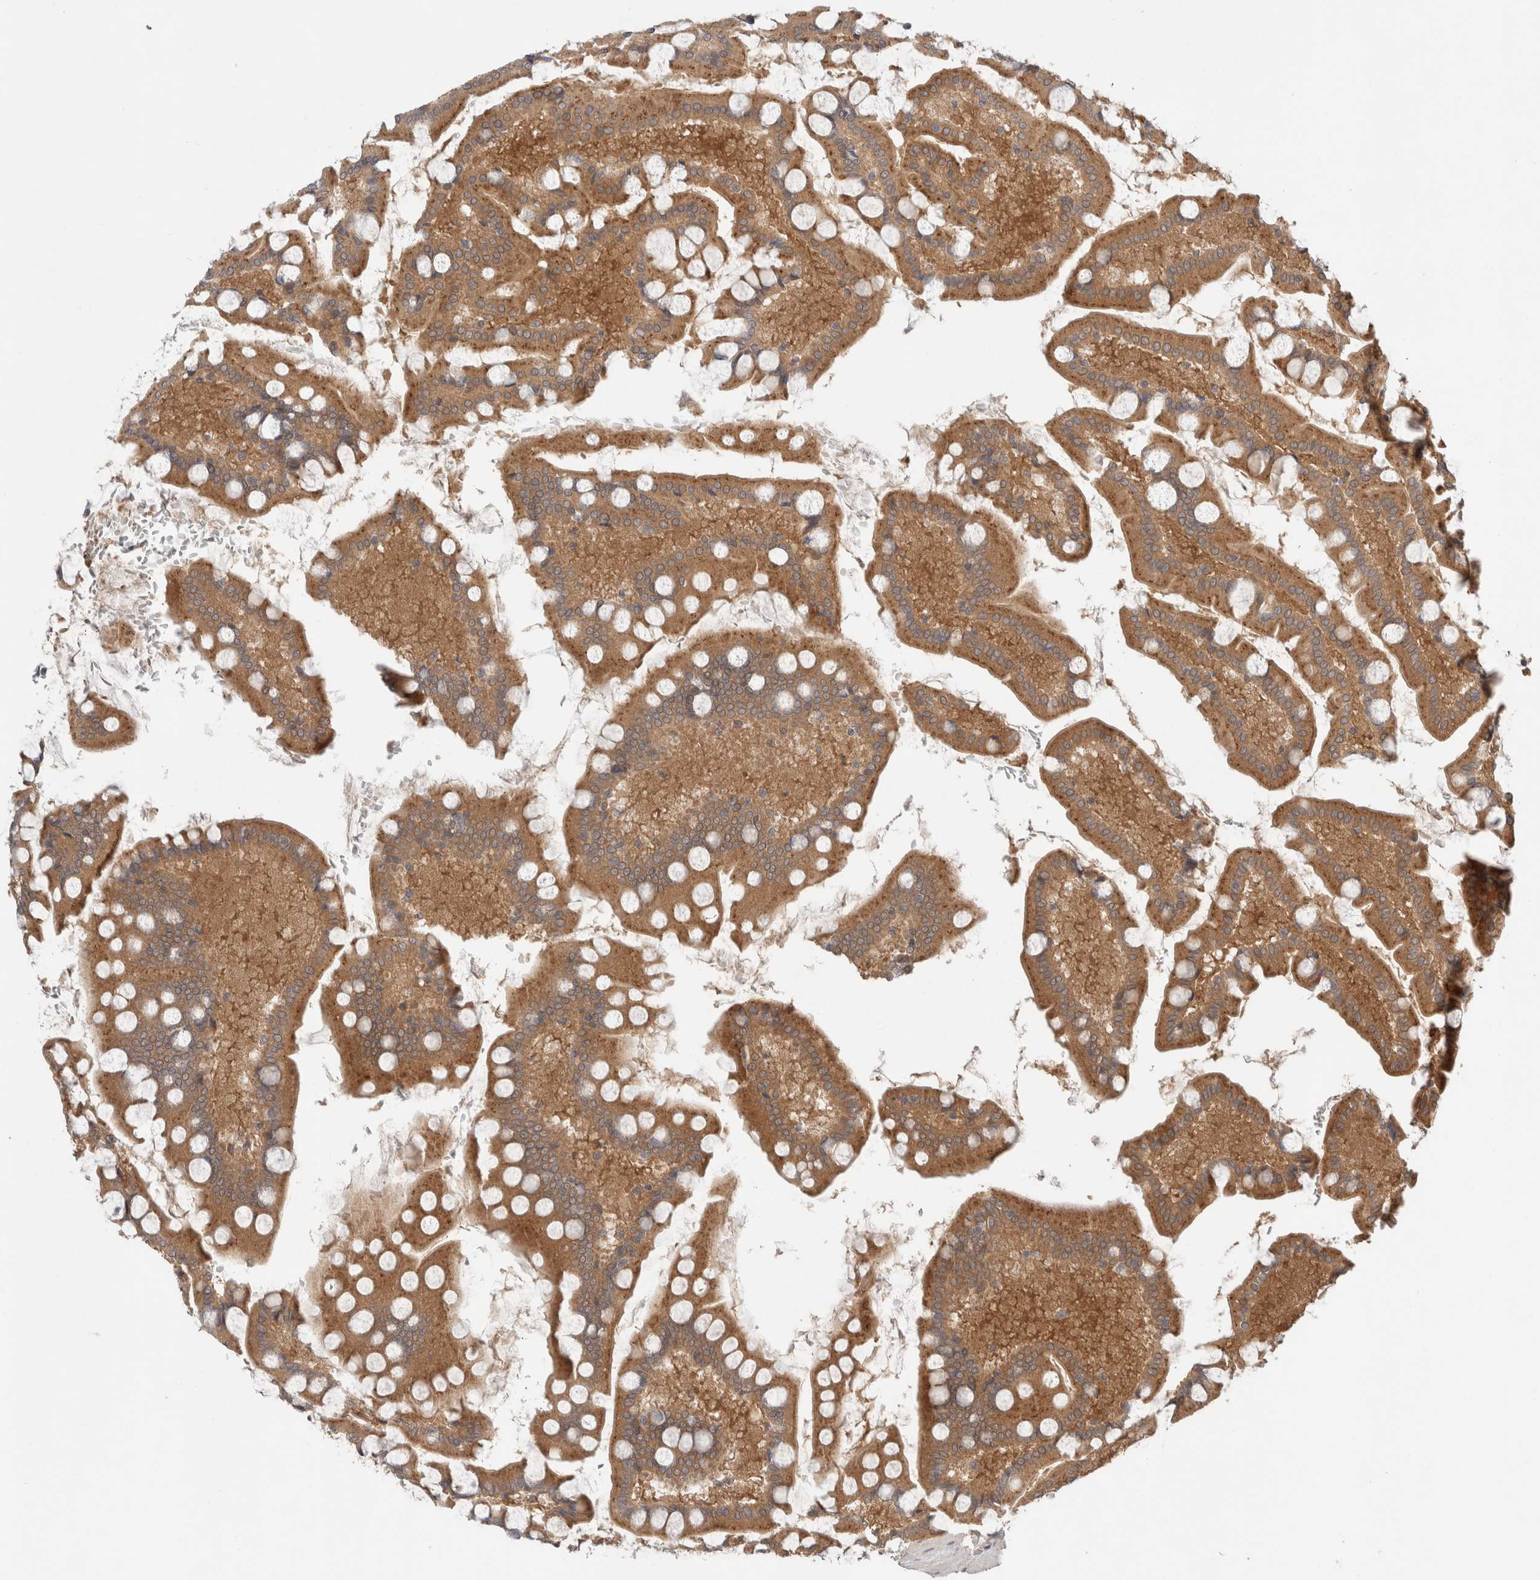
{"staining": {"intensity": "moderate", "quantity": ">75%", "location": "cytoplasmic/membranous"}, "tissue": "small intestine", "cell_type": "Glandular cells", "image_type": "normal", "snomed": [{"axis": "morphology", "description": "Normal tissue, NOS"}, {"axis": "topography", "description": "Small intestine"}], "caption": "Immunohistochemistry photomicrograph of unremarkable human small intestine stained for a protein (brown), which demonstrates medium levels of moderate cytoplasmic/membranous positivity in approximately >75% of glandular cells.", "gene": "SGK1", "patient": {"sex": "male", "age": 41}}